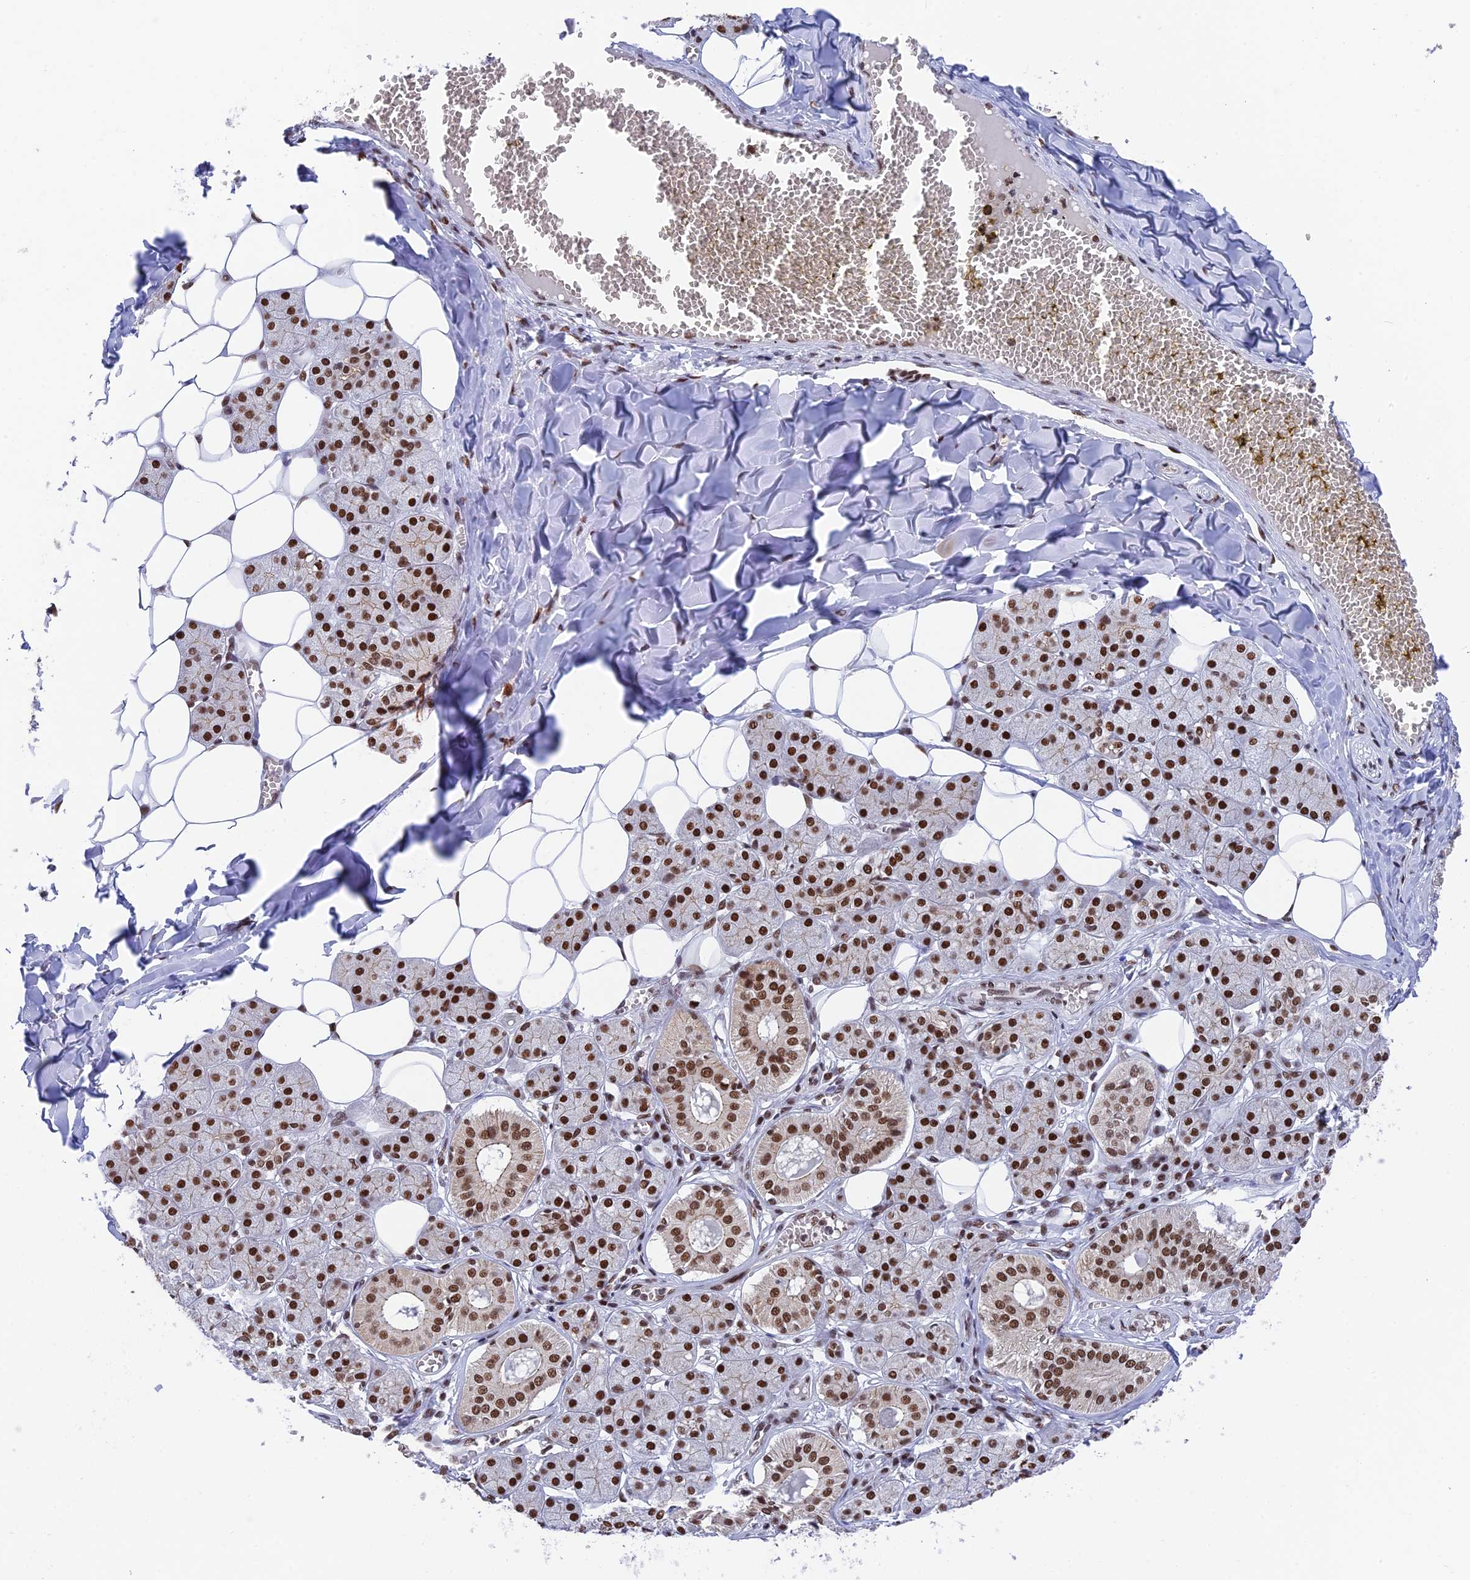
{"staining": {"intensity": "strong", "quantity": ">75%", "location": "cytoplasmic/membranous,nuclear"}, "tissue": "salivary gland", "cell_type": "Glandular cells", "image_type": "normal", "snomed": [{"axis": "morphology", "description": "Normal tissue, NOS"}, {"axis": "topography", "description": "Salivary gland"}], "caption": "Unremarkable salivary gland exhibits strong cytoplasmic/membranous,nuclear positivity in approximately >75% of glandular cells, visualized by immunohistochemistry. (DAB = brown stain, brightfield microscopy at high magnification).", "gene": "EEF1AKMT3", "patient": {"sex": "female", "age": 33}}